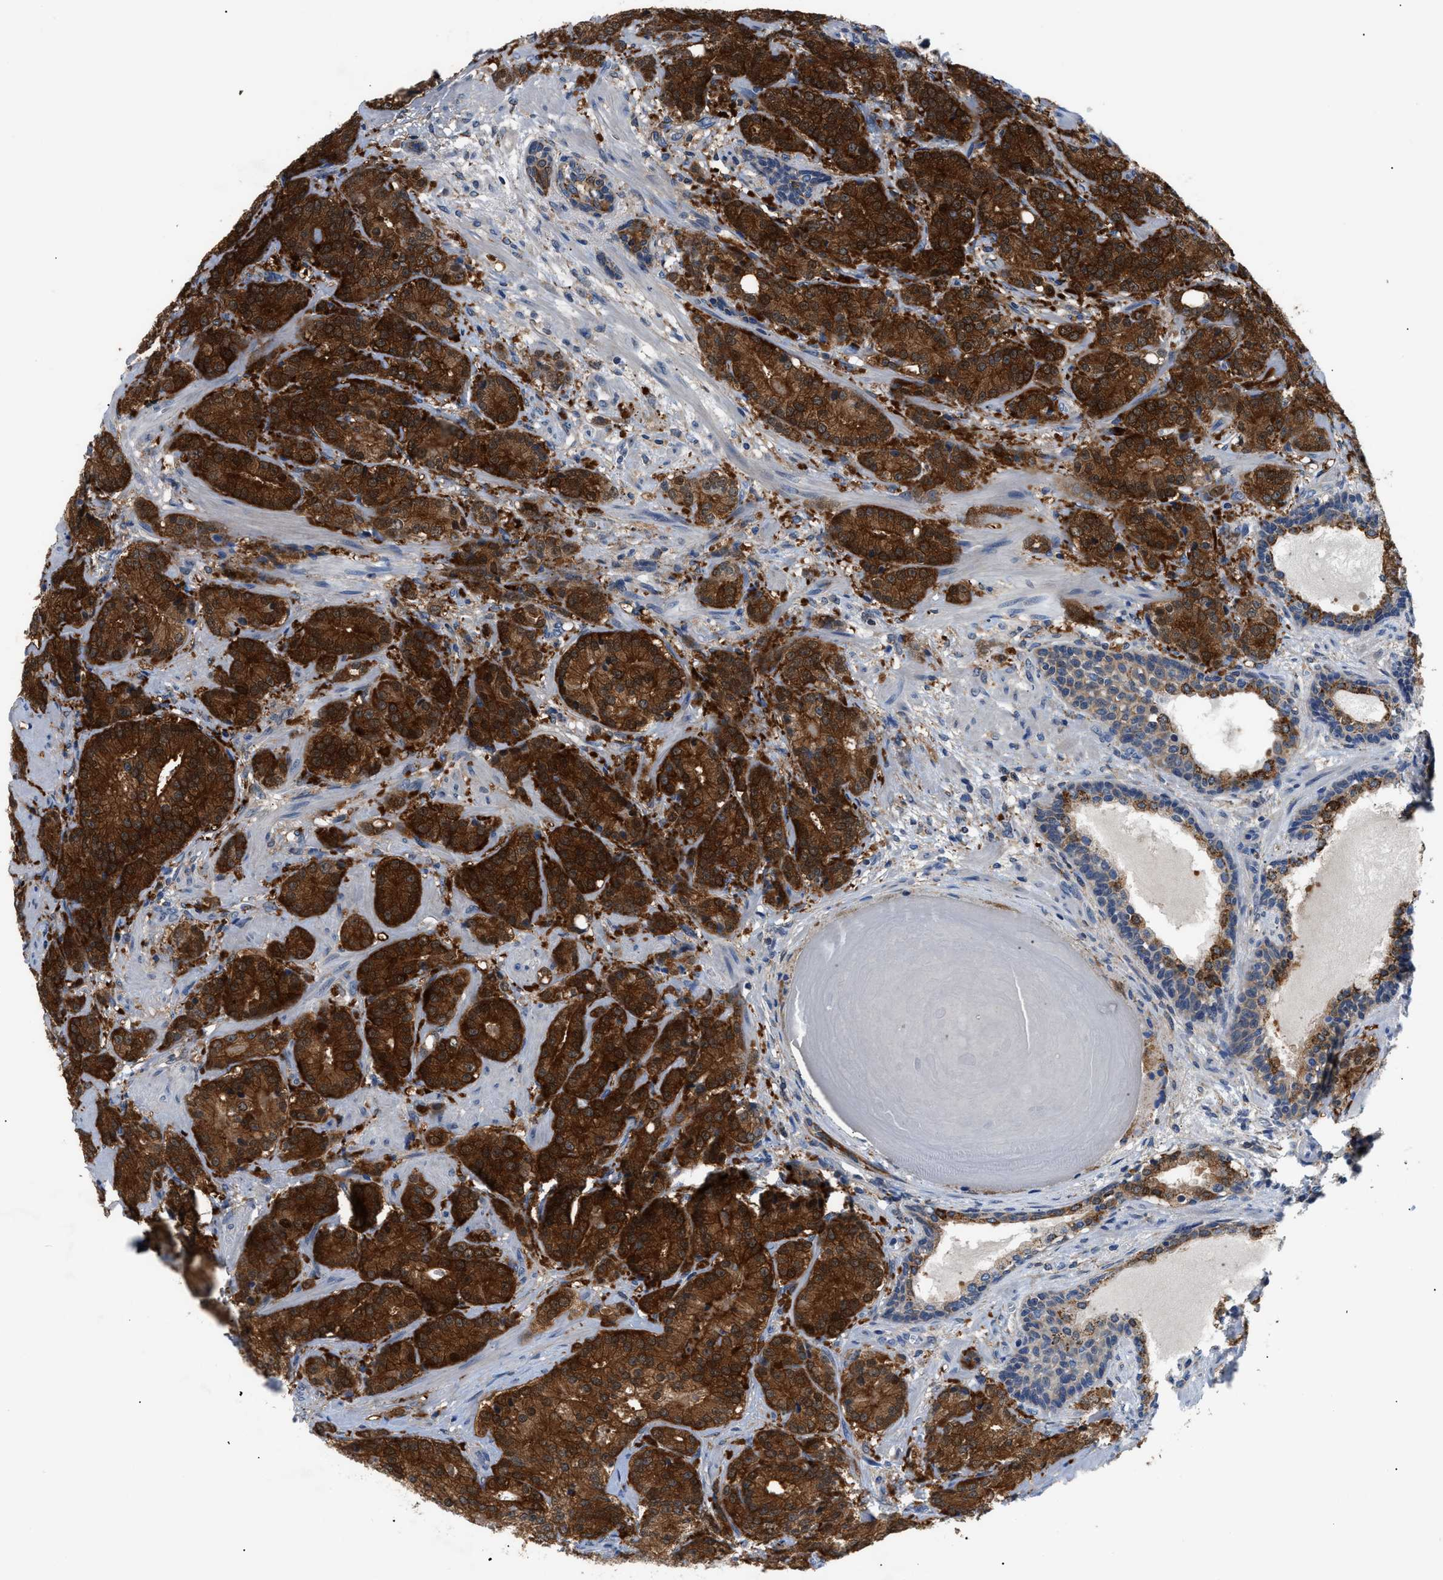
{"staining": {"intensity": "strong", "quantity": ">75%", "location": "cytoplasmic/membranous"}, "tissue": "prostate cancer", "cell_type": "Tumor cells", "image_type": "cancer", "snomed": [{"axis": "morphology", "description": "Adenocarcinoma, High grade"}, {"axis": "topography", "description": "Prostate"}], "caption": "The photomicrograph demonstrates a brown stain indicating the presence of a protein in the cytoplasmic/membranous of tumor cells in prostate cancer.", "gene": "TMEM45B", "patient": {"sex": "male", "age": 61}}